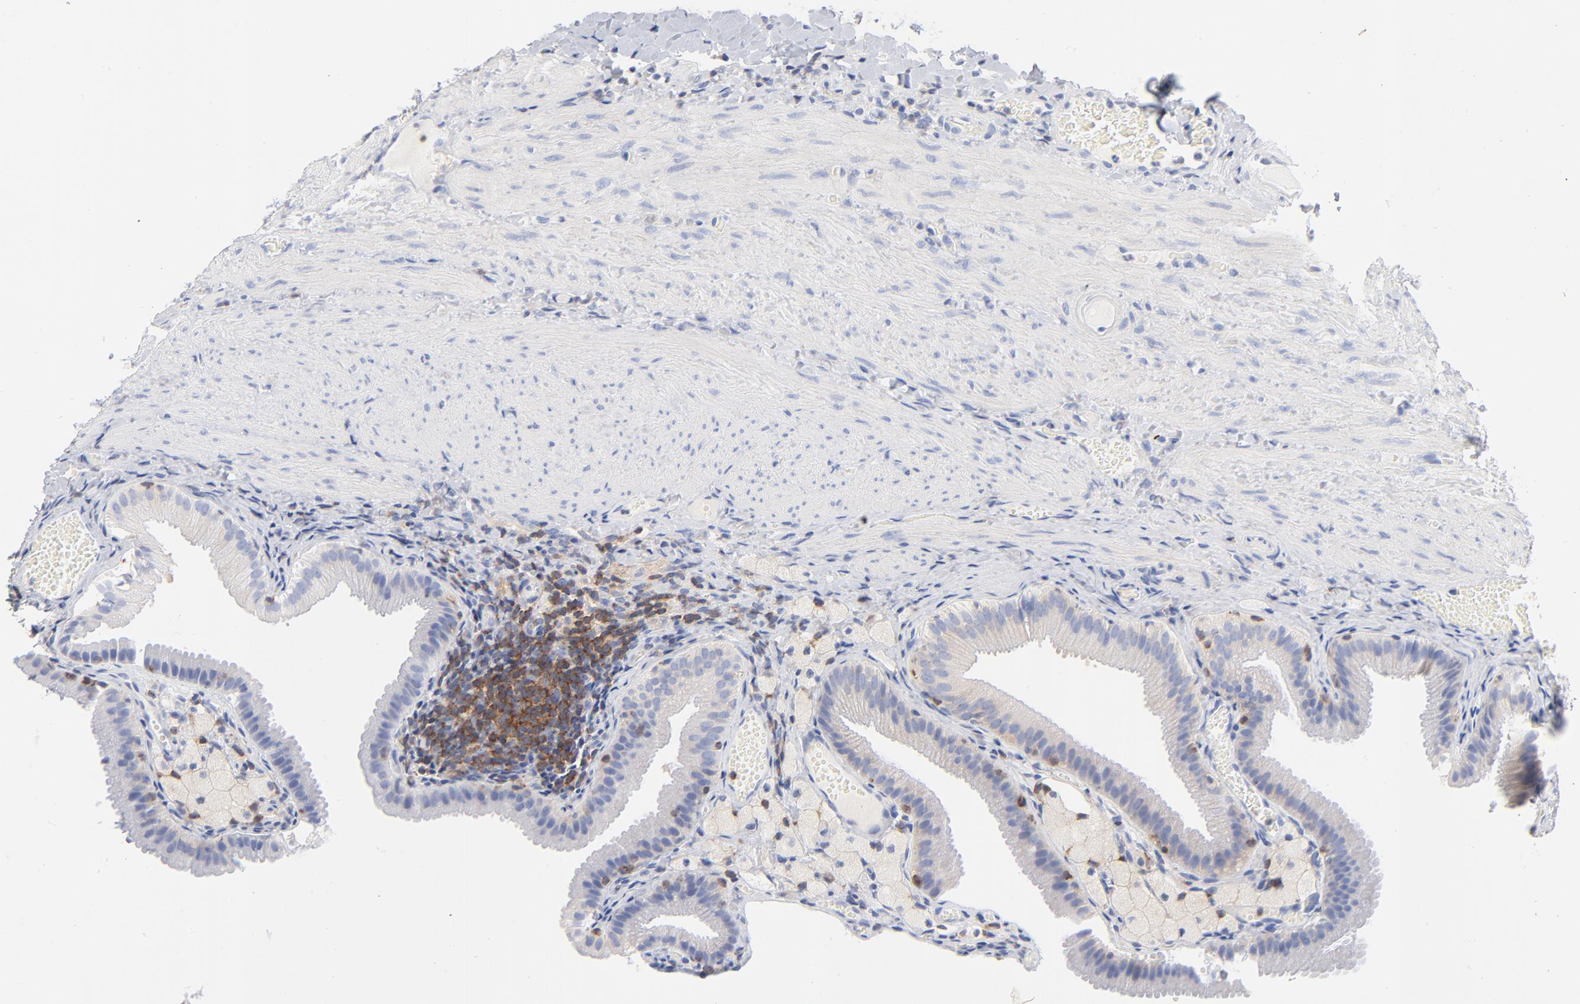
{"staining": {"intensity": "negative", "quantity": "none", "location": "none"}, "tissue": "gallbladder", "cell_type": "Glandular cells", "image_type": "normal", "snomed": [{"axis": "morphology", "description": "Normal tissue, NOS"}, {"axis": "topography", "description": "Gallbladder"}], "caption": "IHC image of benign gallbladder stained for a protein (brown), which reveals no expression in glandular cells. (DAB IHC, high magnification).", "gene": "SEPTIN11", "patient": {"sex": "female", "age": 24}}